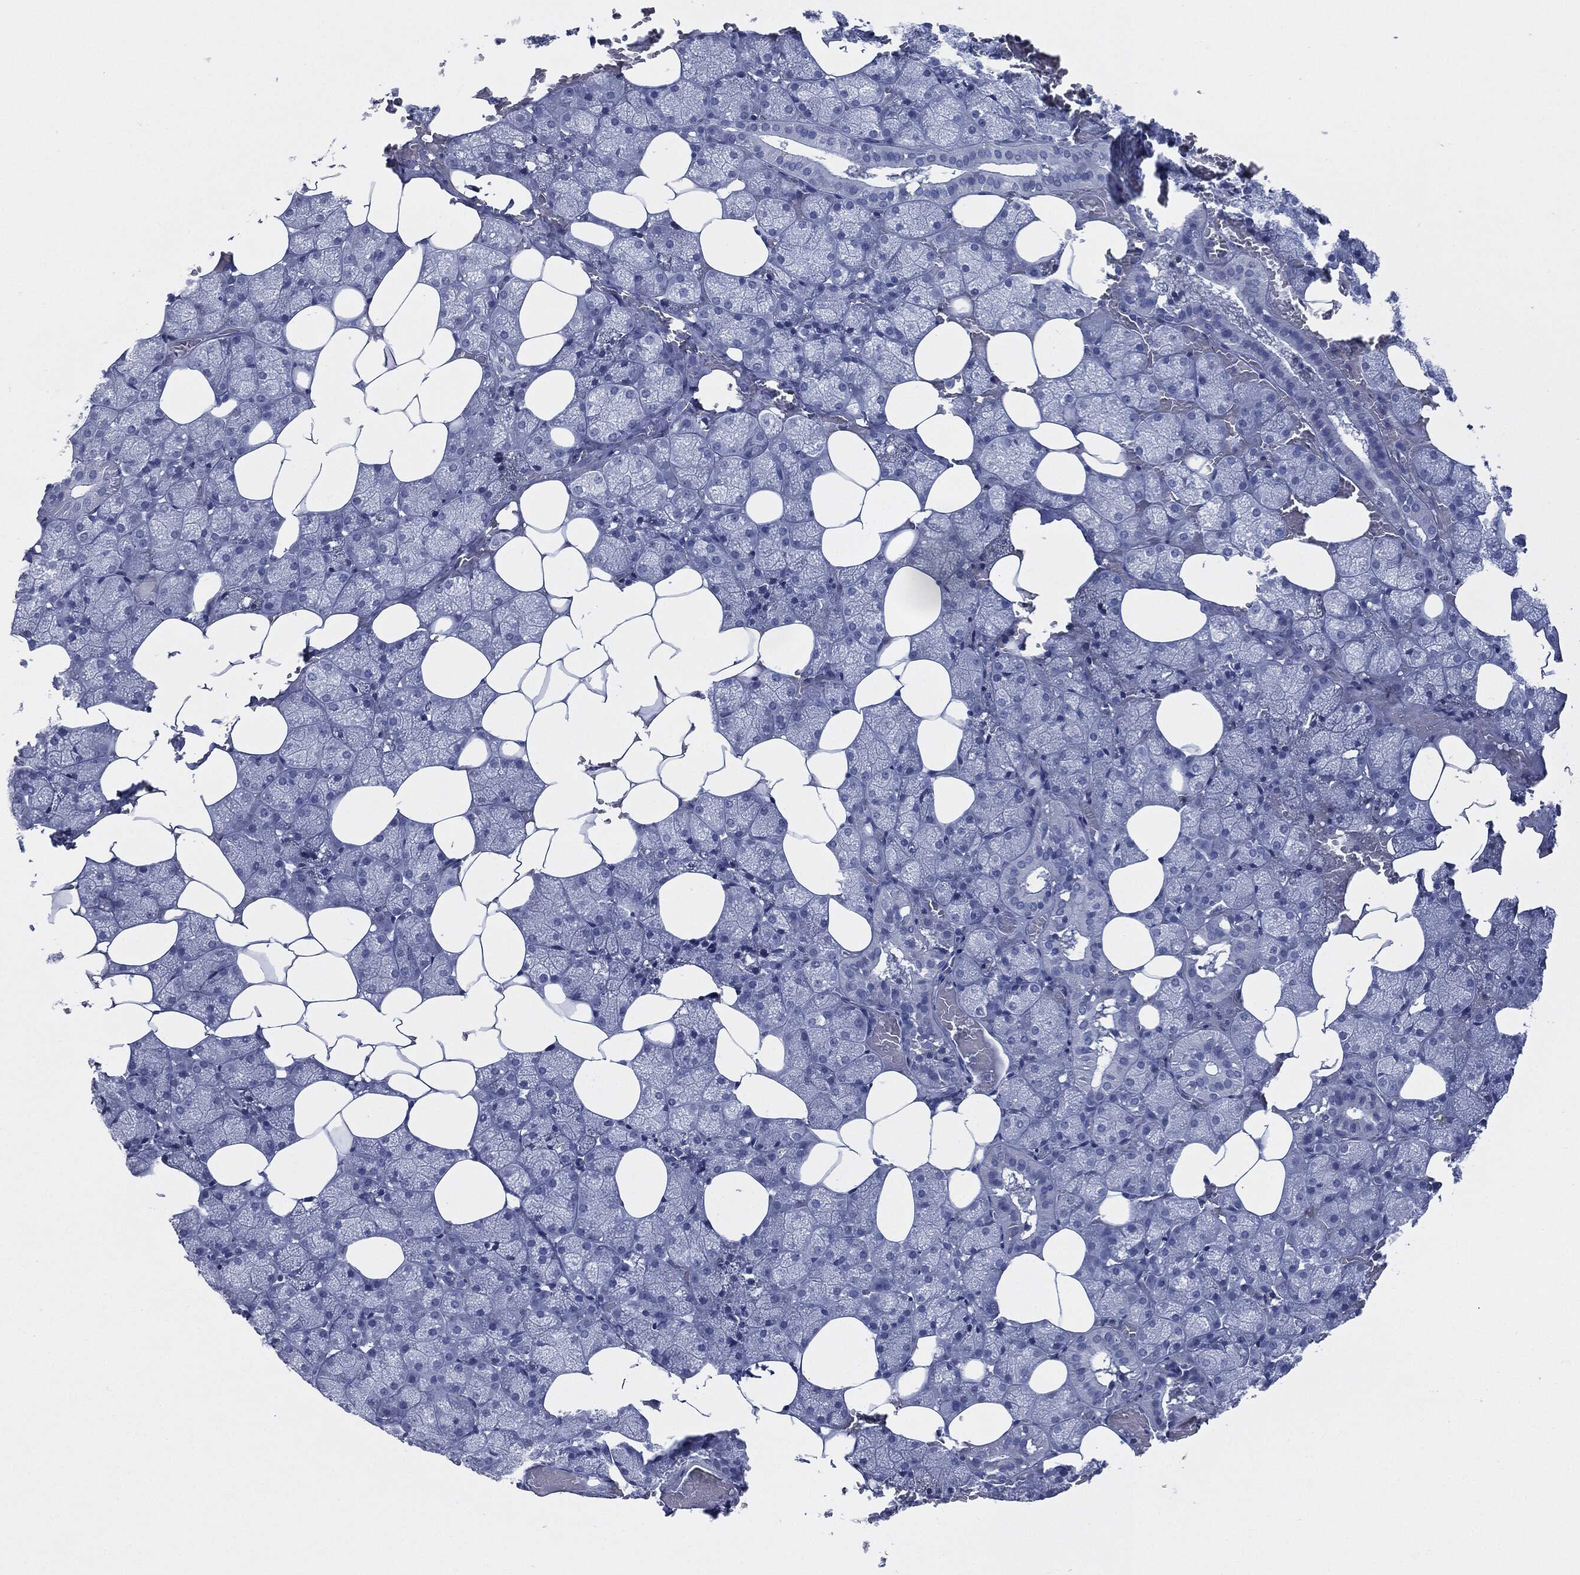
{"staining": {"intensity": "negative", "quantity": "none", "location": "none"}, "tissue": "salivary gland", "cell_type": "Glandular cells", "image_type": "normal", "snomed": [{"axis": "morphology", "description": "Normal tissue, NOS"}, {"axis": "topography", "description": "Salivary gland"}], "caption": "IHC of unremarkable human salivary gland demonstrates no staining in glandular cells. (Stains: DAB IHC with hematoxylin counter stain, Microscopy: brightfield microscopy at high magnification).", "gene": "SIGLEC7", "patient": {"sex": "male", "age": 38}}